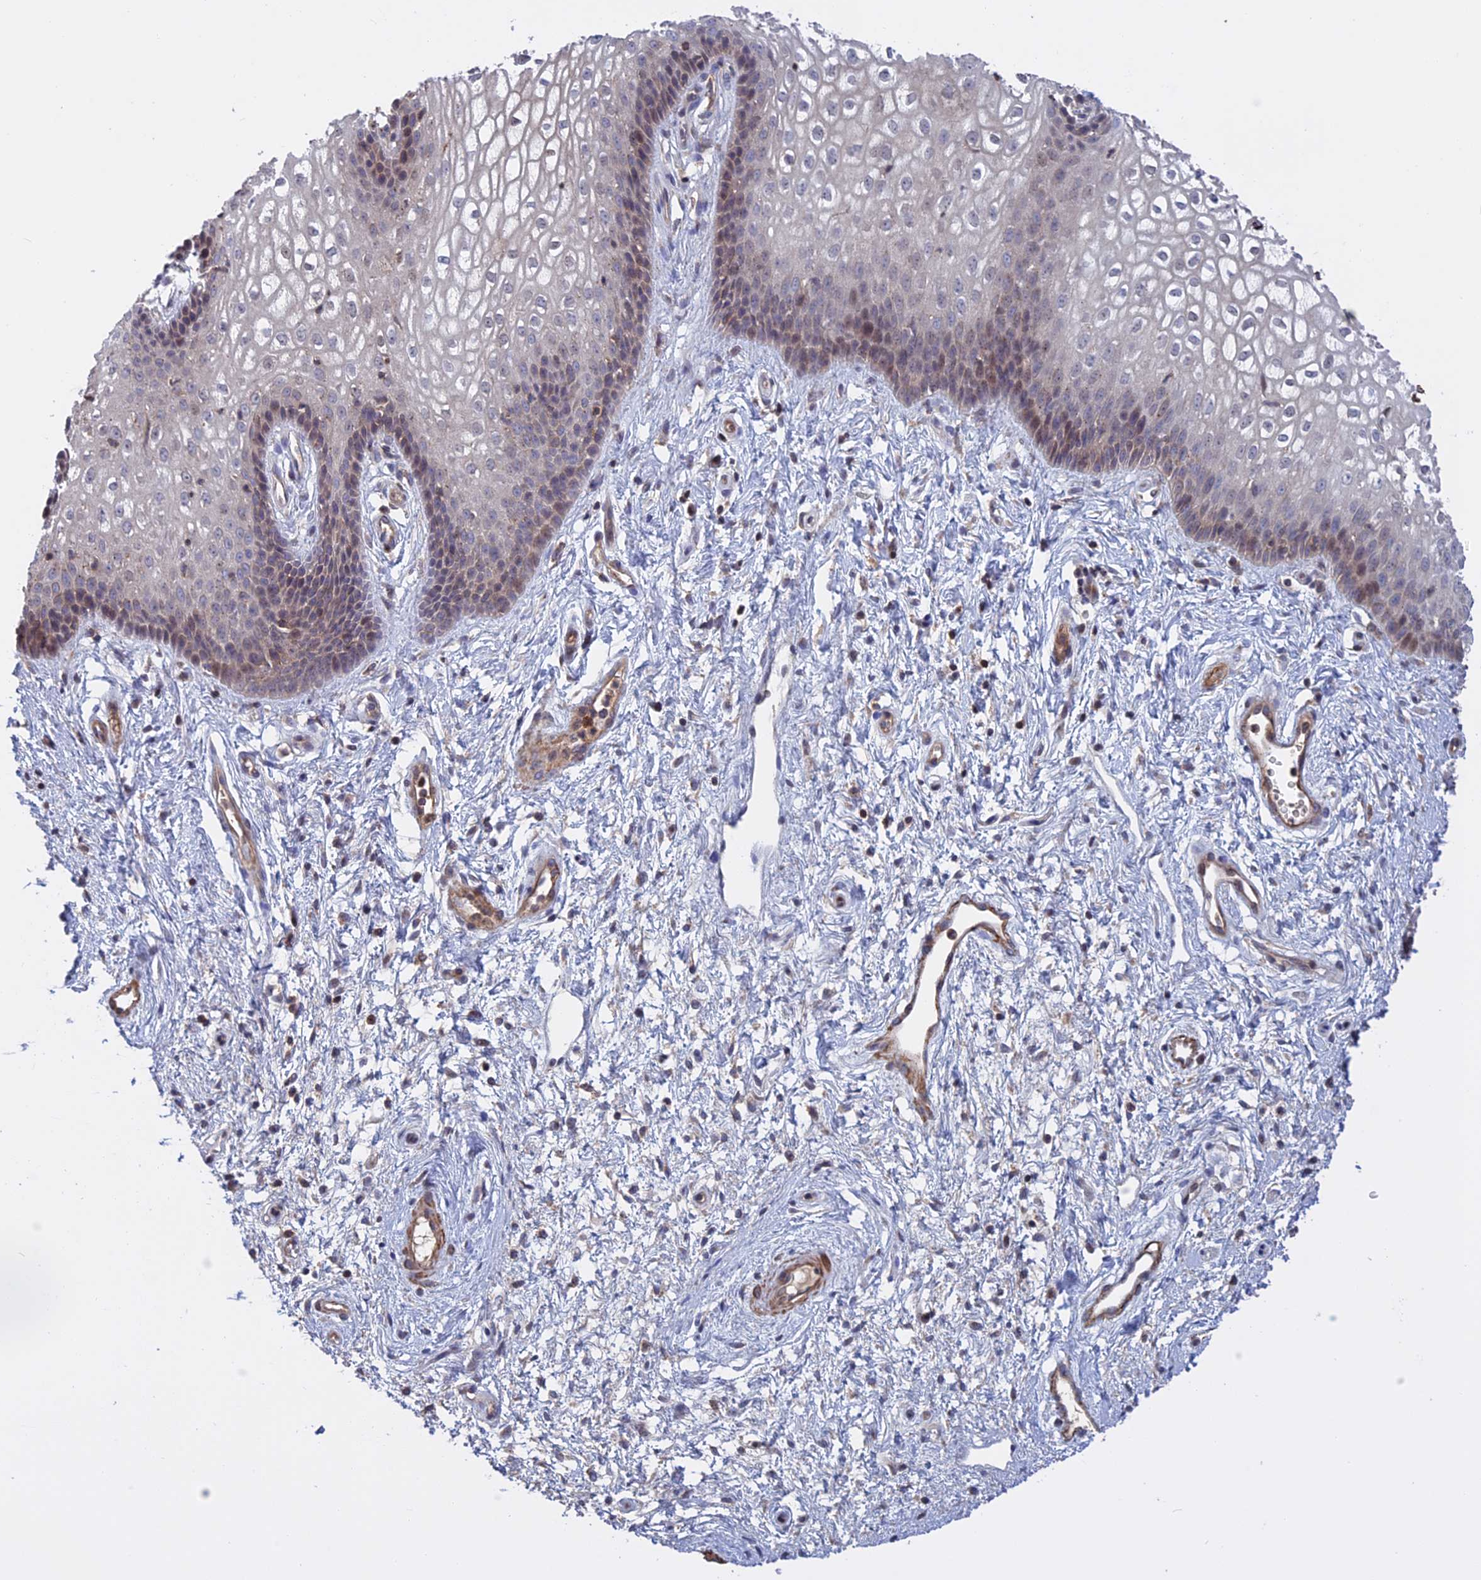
{"staining": {"intensity": "weak", "quantity": "<25%", "location": "cytoplasmic/membranous"}, "tissue": "vagina", "cell_type": "Squamous epithelial cells", "image_type": "normal", "snomed": [{"axis": "morphology", "description": "Normal tissue, NOS"}, {"axis": "topography", "description": "Vagina"}], "caption": "Immunohistochemistry of unremarkable human vagina reveals no expression in squamous epithelial cells. Nuclei are stained in blue.", "gene": "LYPD5", "patient": {"sex": "female", "age": 34}}